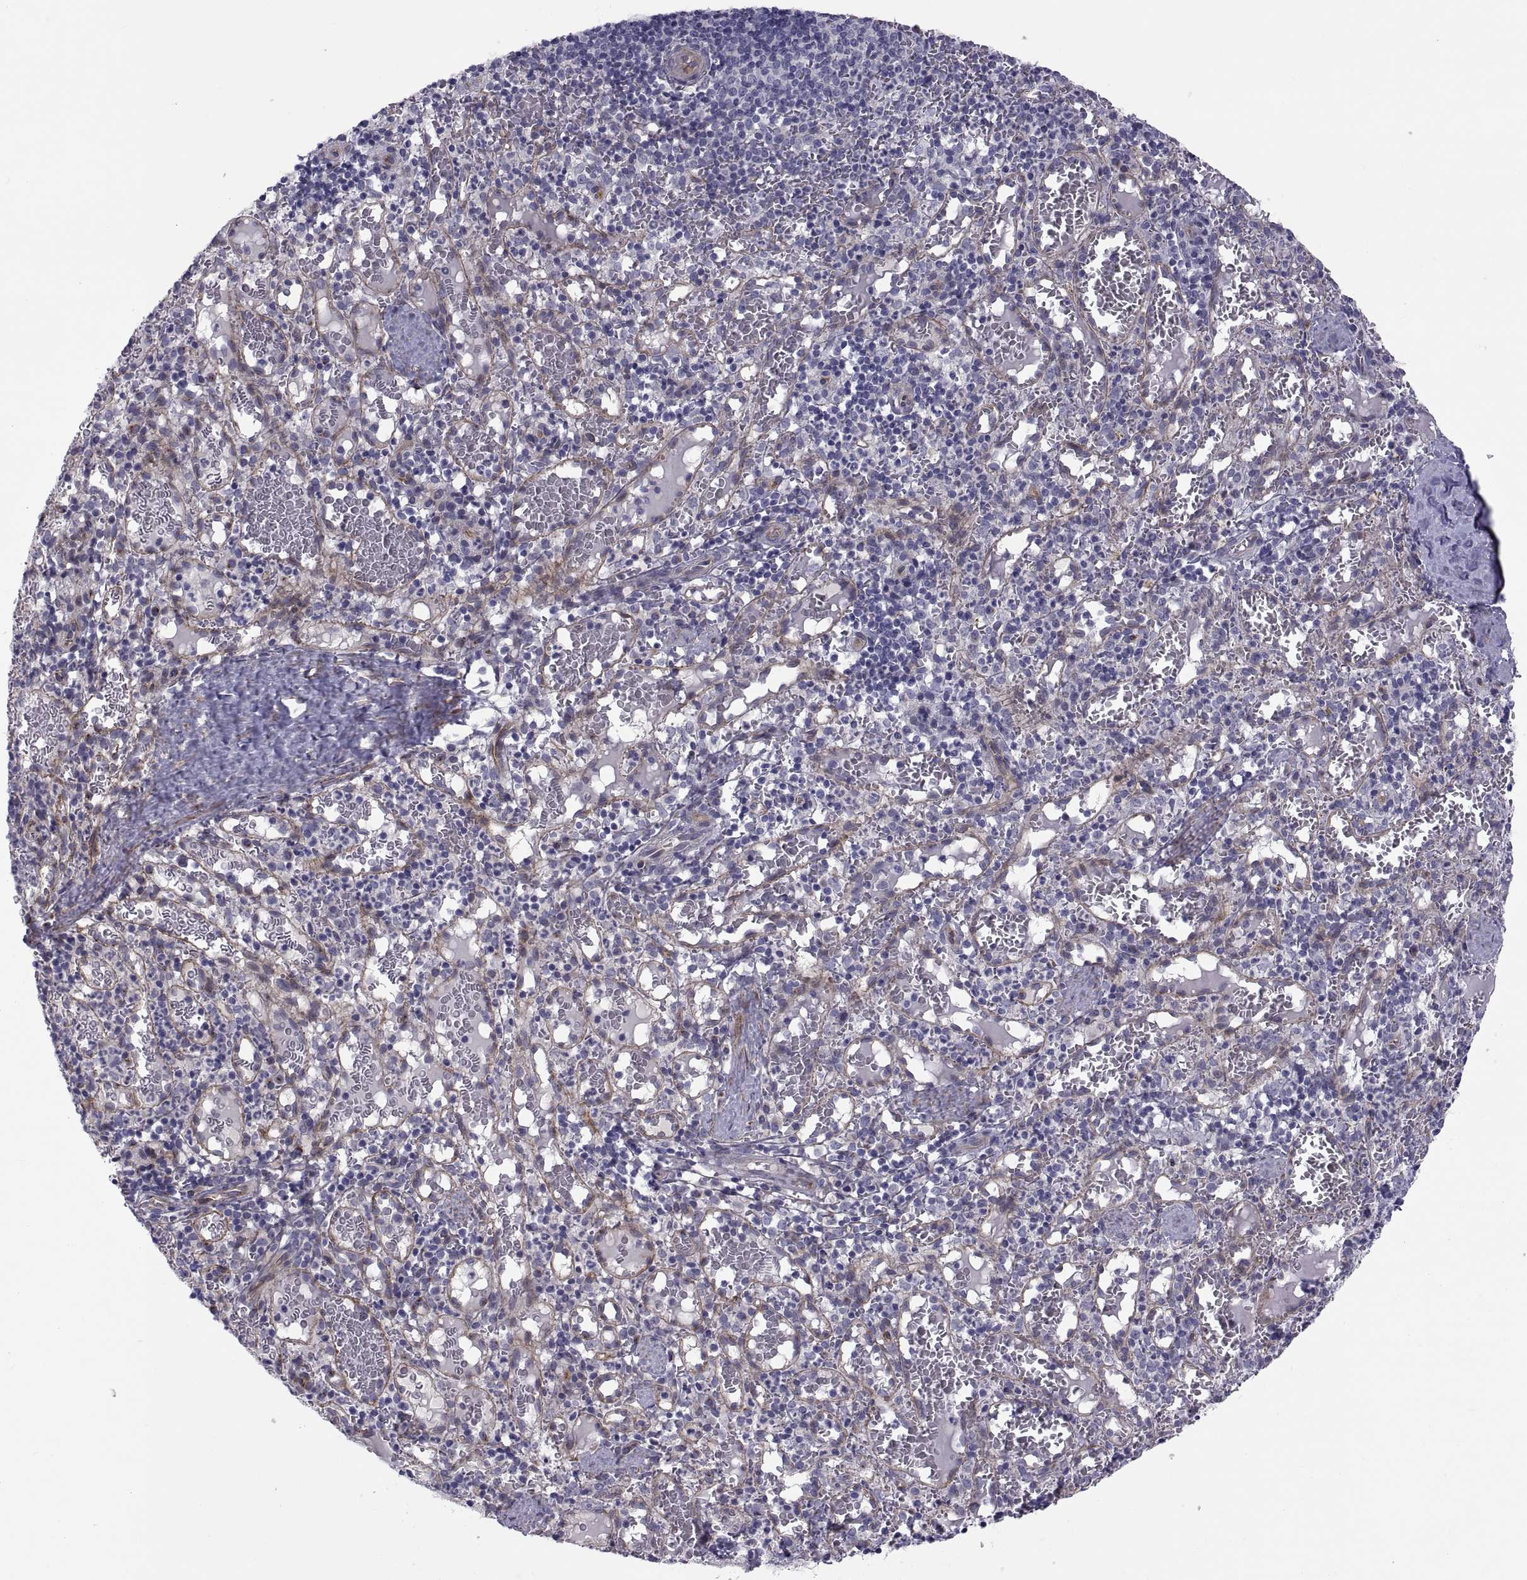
{"staining": {"intensity": "negative", "quantity": "none", "location": "none"}, "tissue": "spleen", "cell_type": "Cells in red pulp", "image_type": "normal", "snomed": [{"axis": "morphology", "description": "Normal tissue, NOS"}, {"axis": "topography", "description": "Spleen"}], "caption": "Immunohistochemical staining of benign spleen reveals no significant expression in cells in red pulp. (Stains: DAB (3,3'-diaminobenzidine) immunohistochemistry with hematoxylin counter stain, Microscopy: brightfield microscopy at high magnification).", "gene": "TMEM158", "patient": {"sex": "male", "age": 11}}